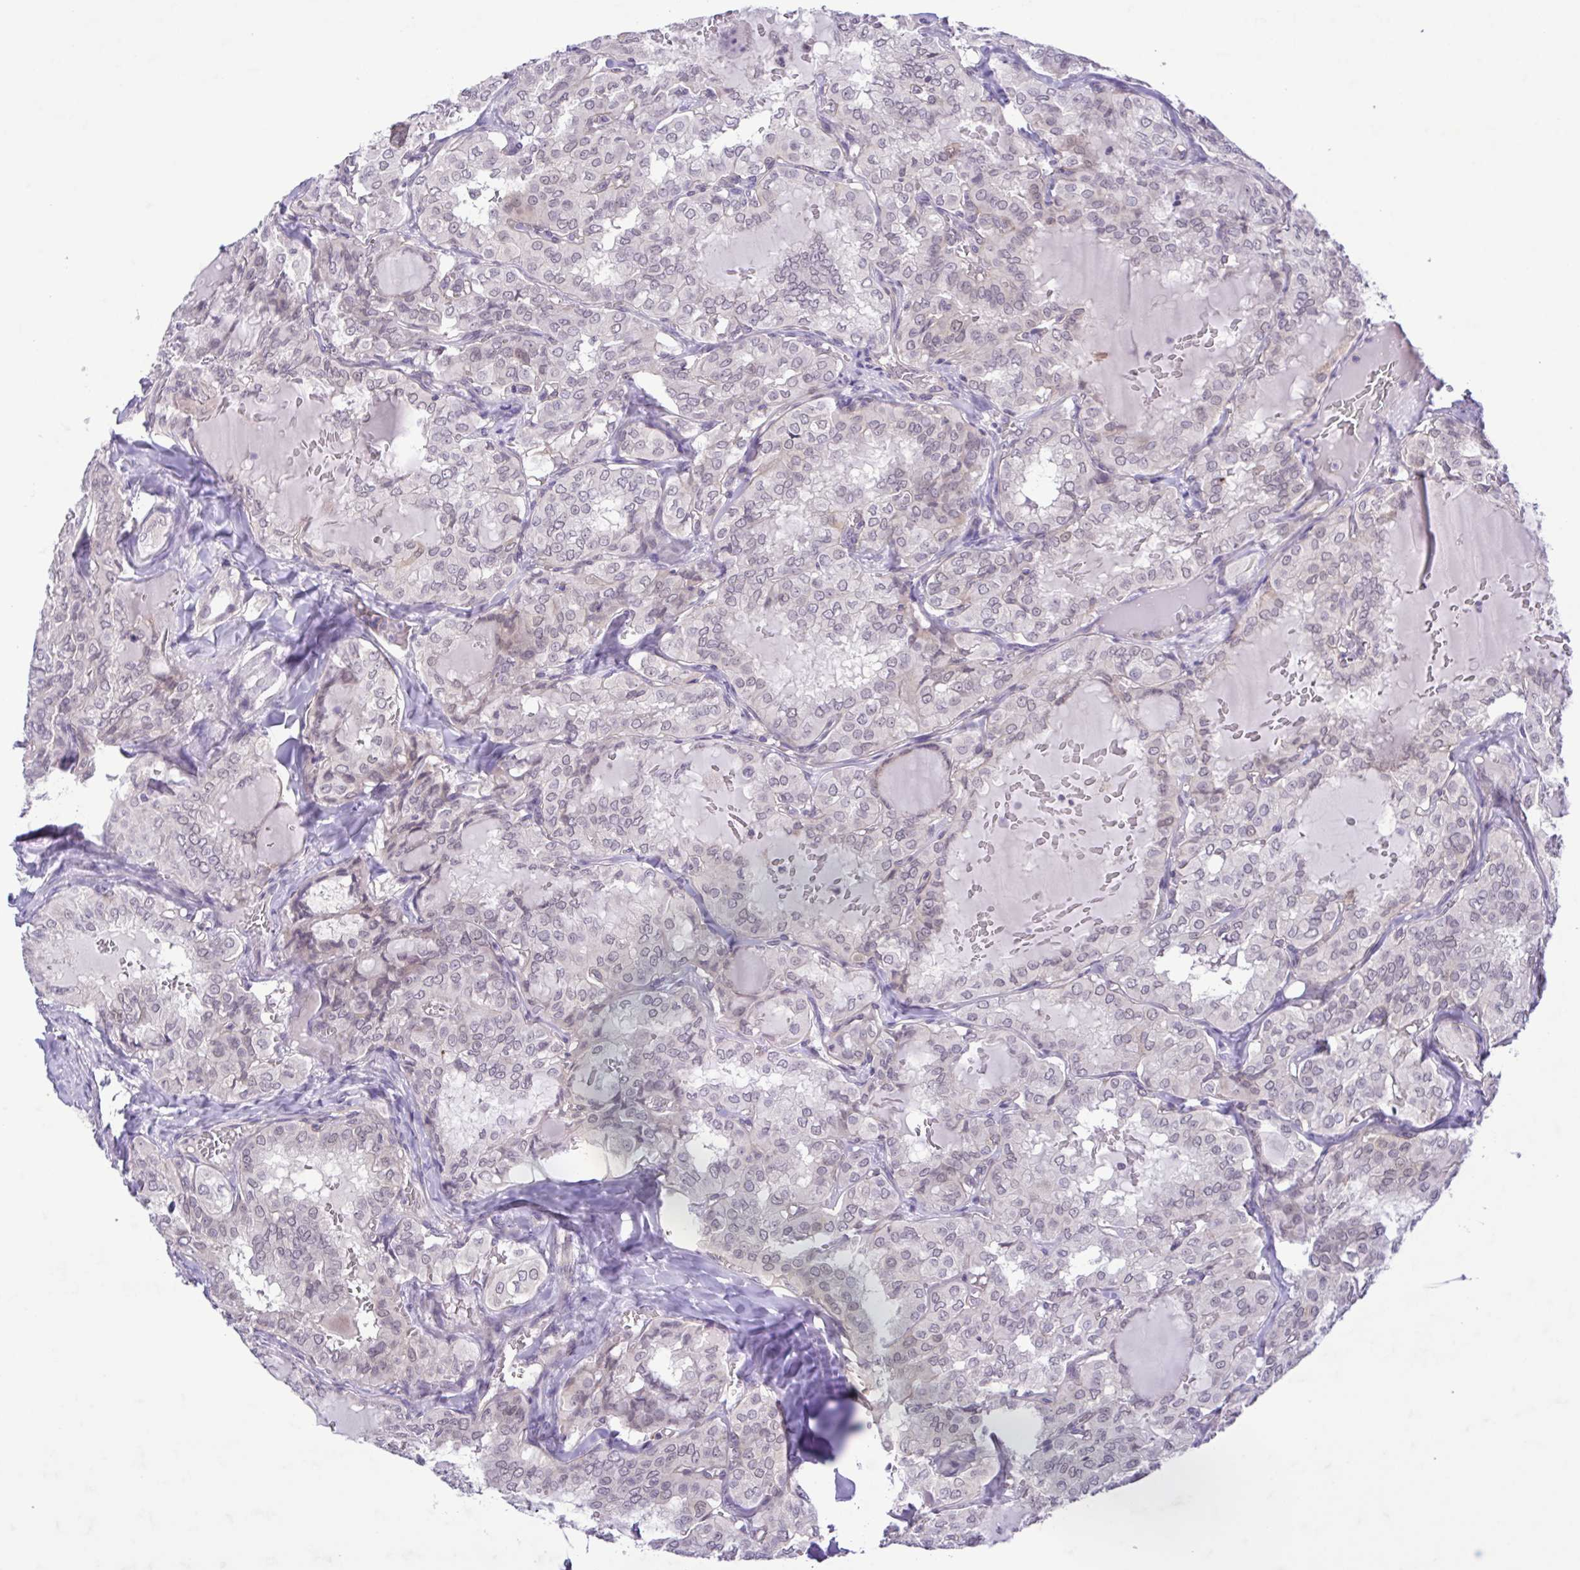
{"staining": {"intensity": "negative", "quantity": "none", "location": "none"}, "tissue": "thyroid cancer", "cell_type": "Tumor cells", "image_type": "cancer", "snomed": [{"axis": "morphology", "description": "Papillary adenocarcinoma, NOS"}, {"axis": "topography", "description": "Thyroid gland"}], "caption": "Tumor cells show no significant staining in papillary adenocarcinoma (thyroid). Brightfield microscopy of immunohistochemistry stained with DAB (brown) and hematoxylin (blue), captured at high magnification.", "gene": "IL1RN", "patient": {"sex": "male", "age": 20}}